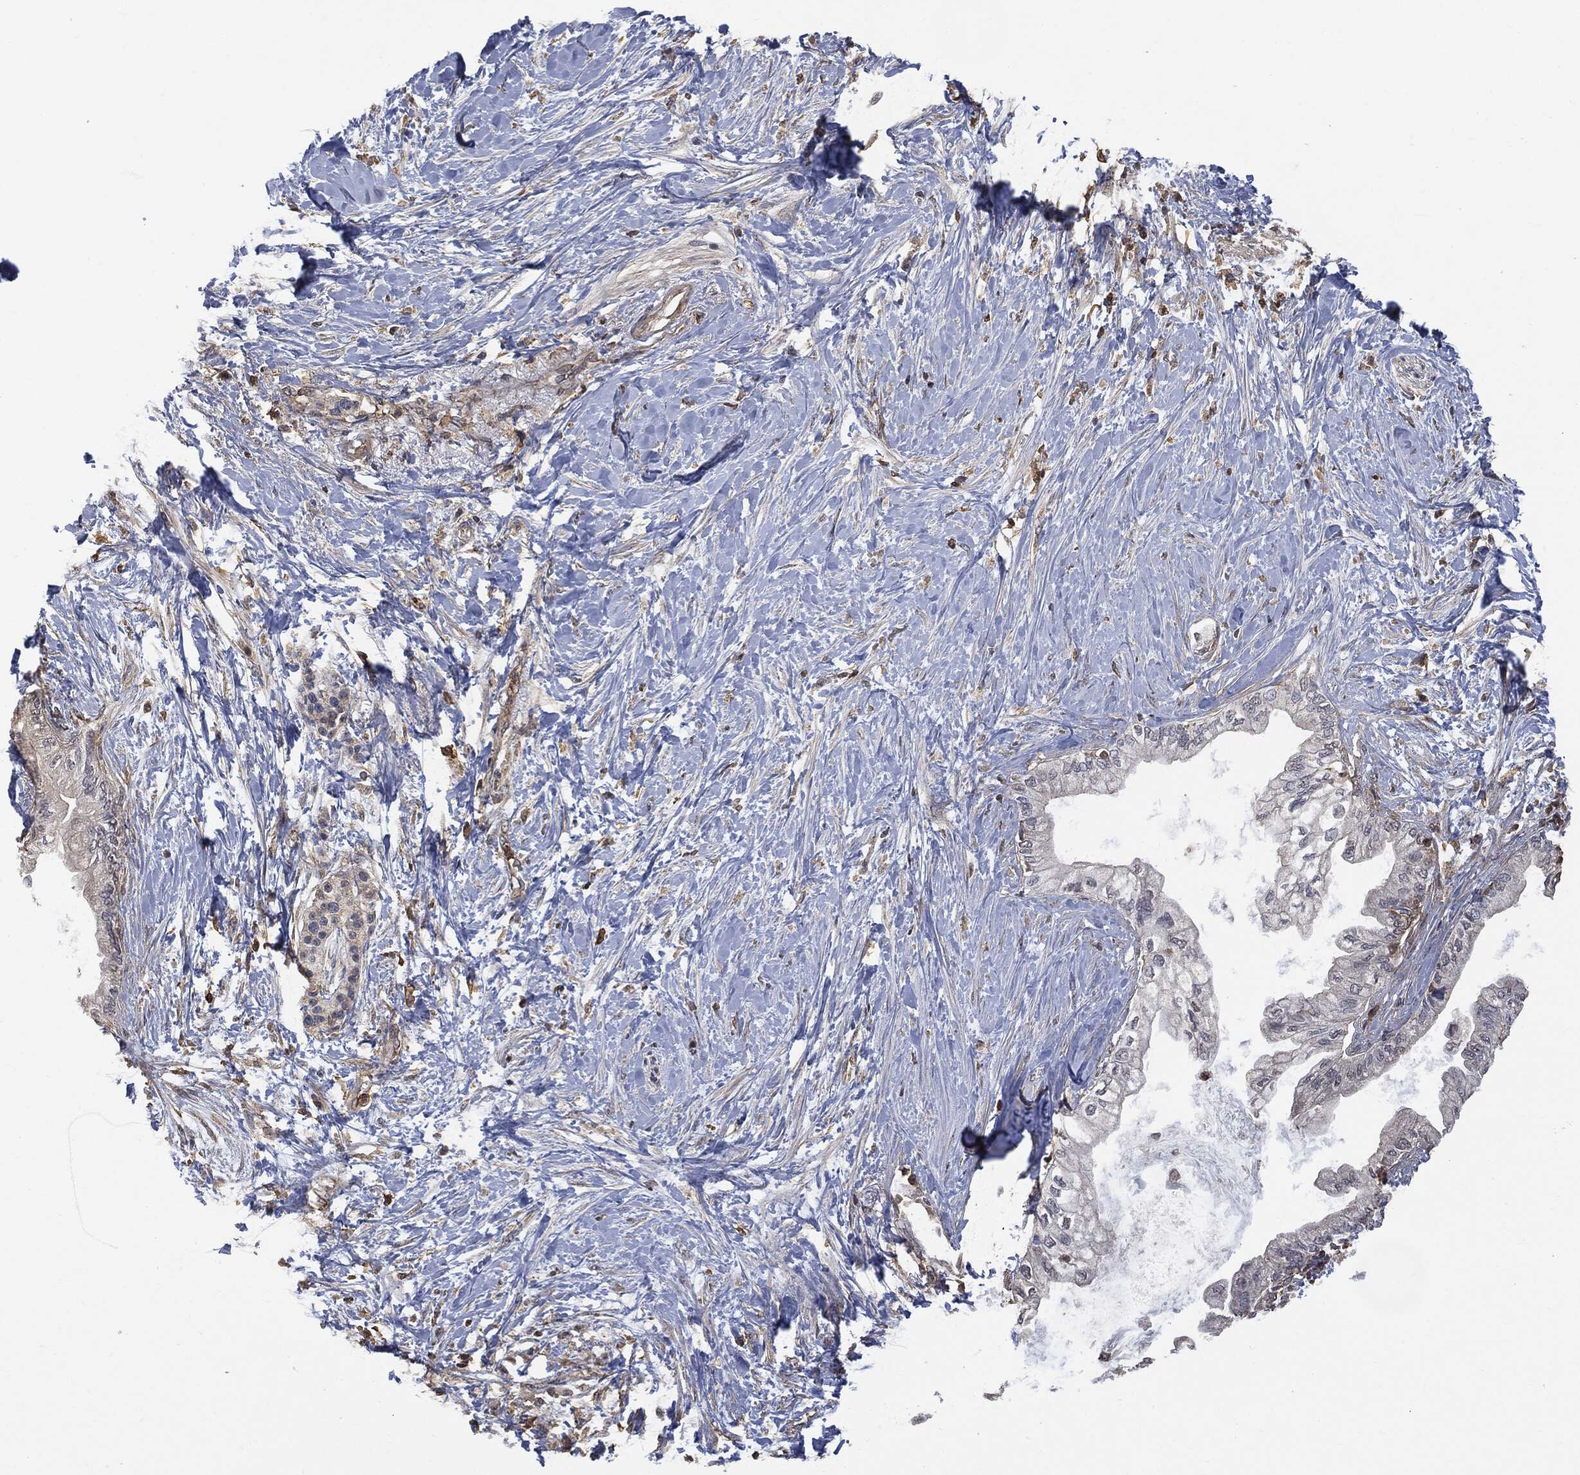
{"staining": {"intensity": "negative", "quantity": "none", "location": "none"}, "tissue": "pancreatic cancer", "cell_type": "Tumor cells", "image_type": "cancer", "snomed": [{"axis": "morphology", "description": "Normal tissue, NOS"}, {"axis": "morphology", "description": "Adenocarcinoma, NOS"}, {"axis": "topography", "description": "Pancreas"}, {"axis": "topography", "description": "Duodenum"}], "caption": "The image reveals no staining of tumor cells in pancreatic cancer (adenocarcinoma).", "gene": "PSMB10", "patient": {"sex": "female", "age": 60}}